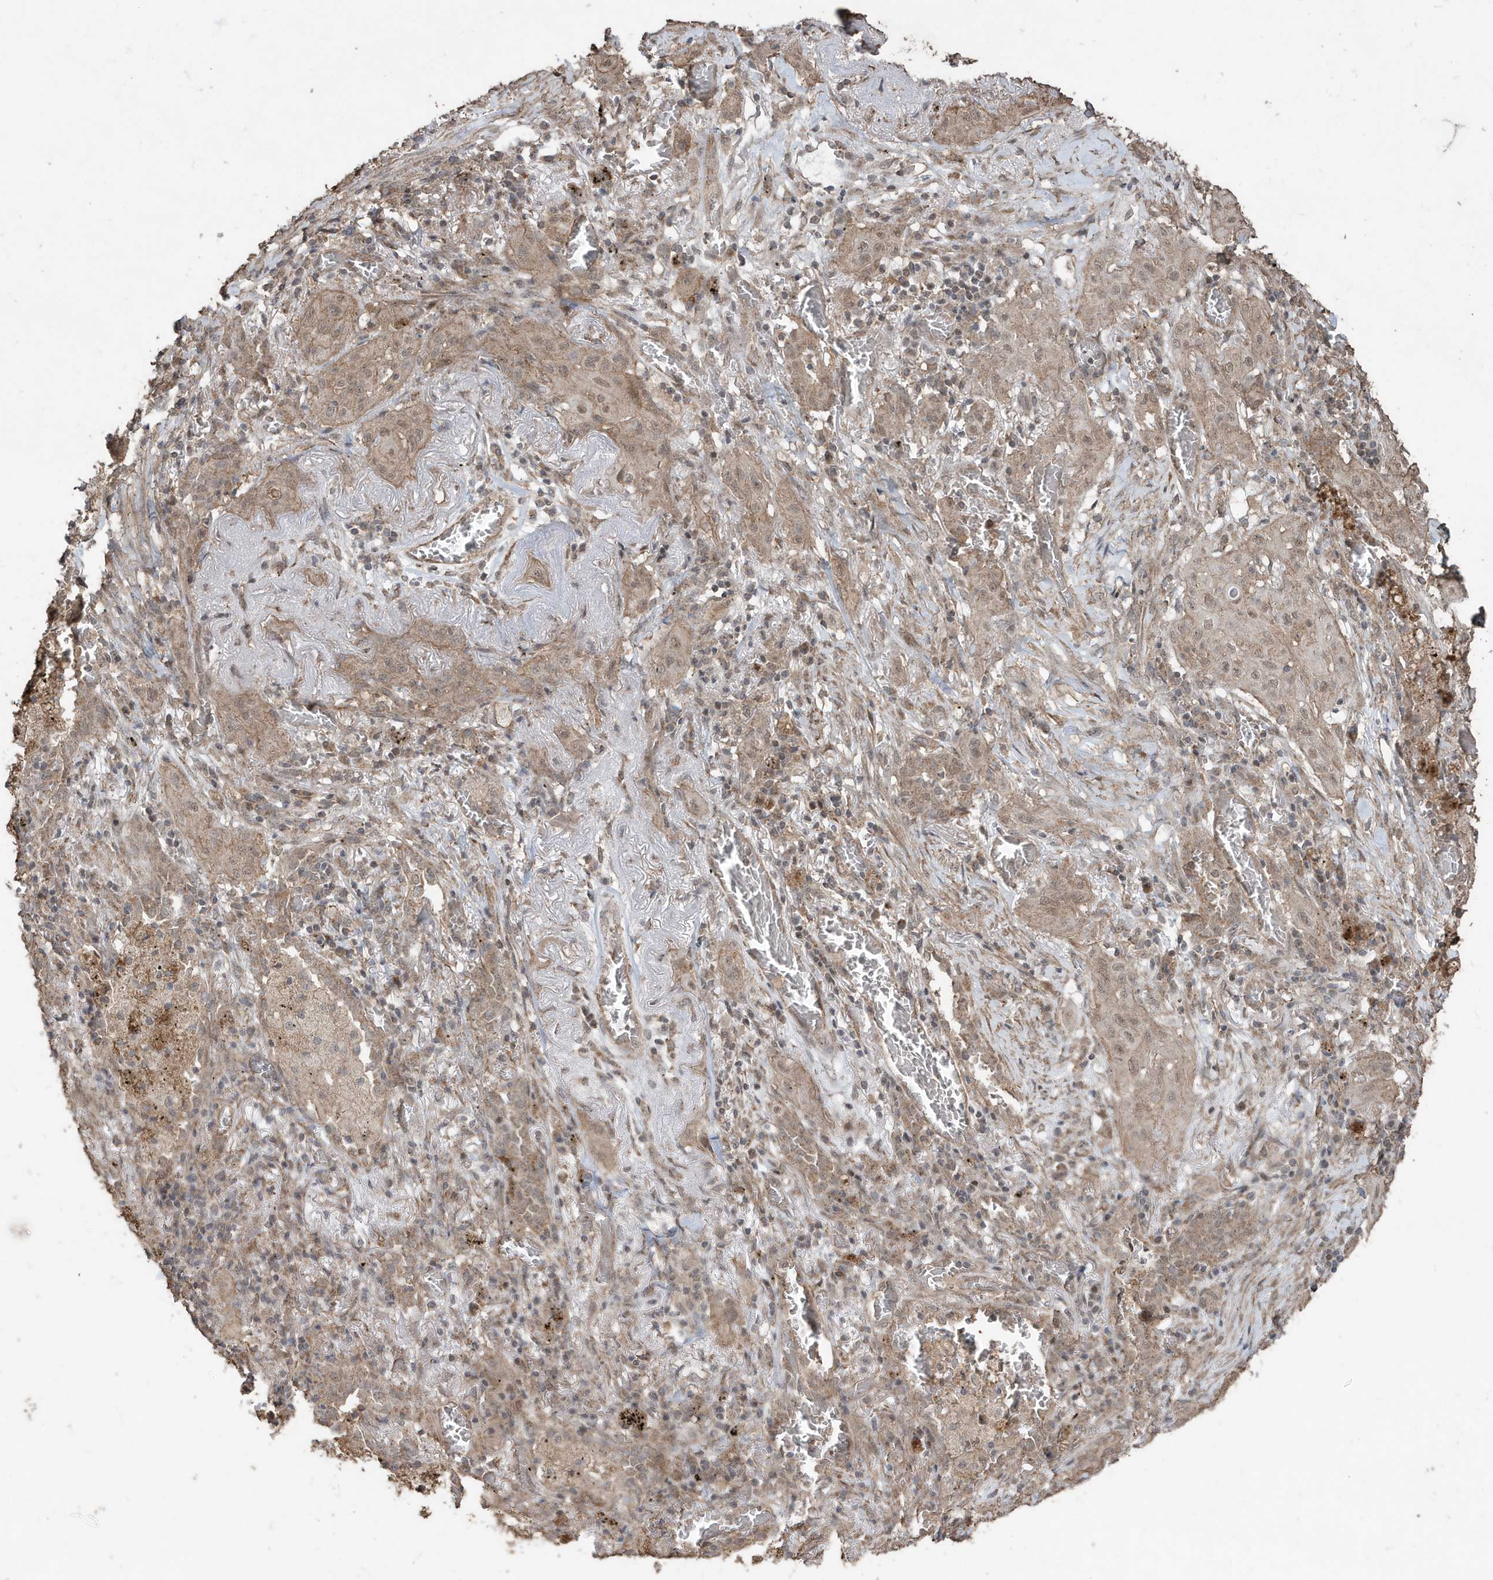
{"staining": {"intensity": "weak", "quantity": ">75%", "location": "cytoplasmic/membranous,nuclear"}, "tissue": "lung cancer", "cell_type": "Tumor cells", "image_type": "cancer", "snomed": [{"axis": "morphology", "description": "Squamous cell carcinoma, NOS"}, {"axis": "topography", "description": "Lung"}], "caption": "Lung cancer stained for a protein (brown) displays weak cytoplasmic/membranous and nuclear positive expression in approximately >75% of tumor cells.", "gene": "PAXBP1", "patient": {"sex": "female", "age": 47}}